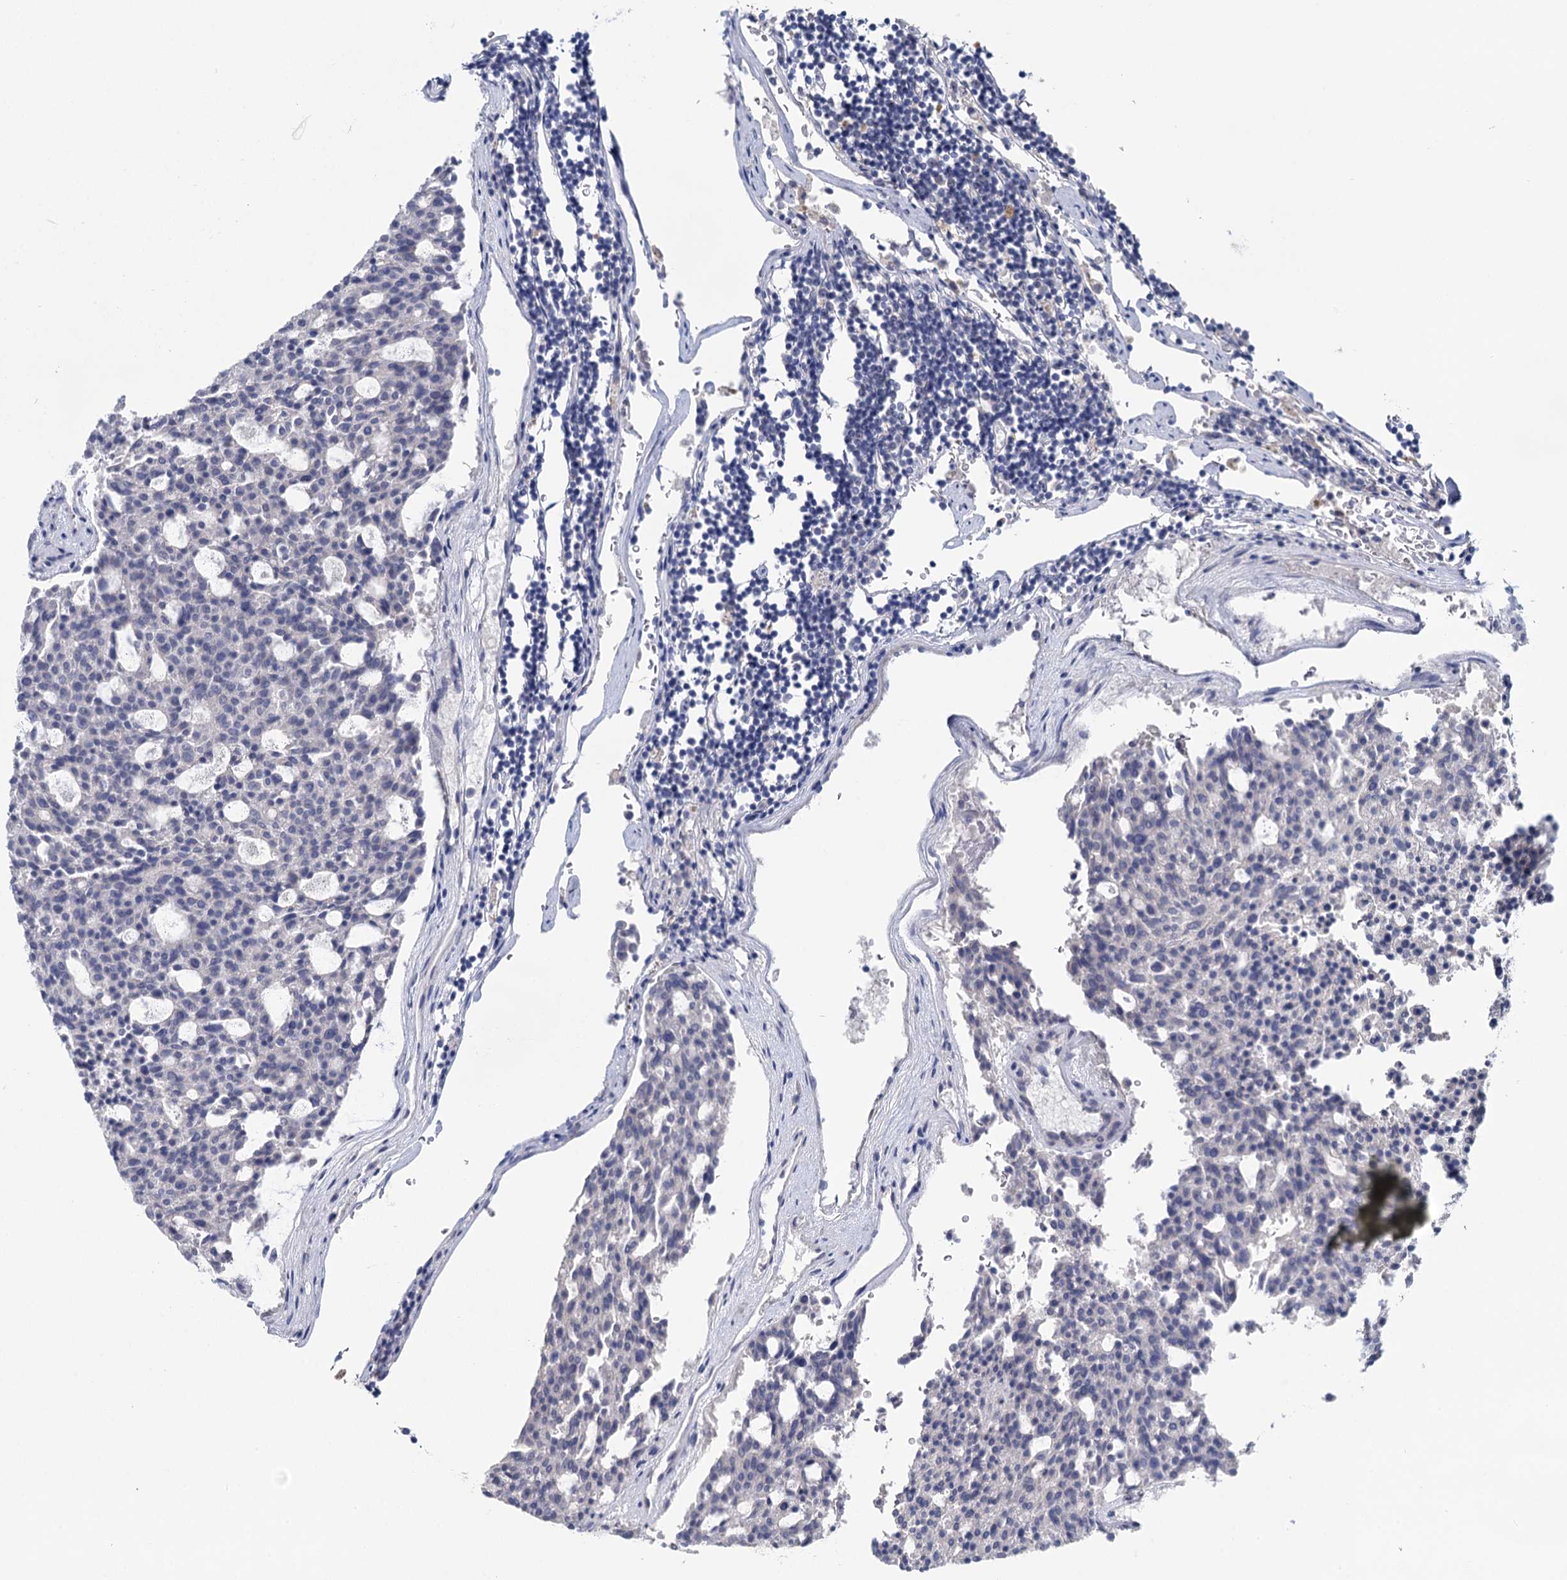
{"staining": {"intensity": "negative", "quantity": "none", "location": "none"}, "tissue": "carcinoid", "cell_type": "Tumor cells", "image_type": "cancer", "snomed": [{"axis": "morphology", "description": "Carcinoid, malignant, NOS"}, {"axis": "topography", "description": "Pancreas"}], "caption": "Immunohistochemistry histopathology image of neoplastic tissue: human malignant carcinoid stained with DAB reveals no significant protein positivity in tumor cells.", "gene": "SFN", "patient": {"sex": "female", "age": 54}}